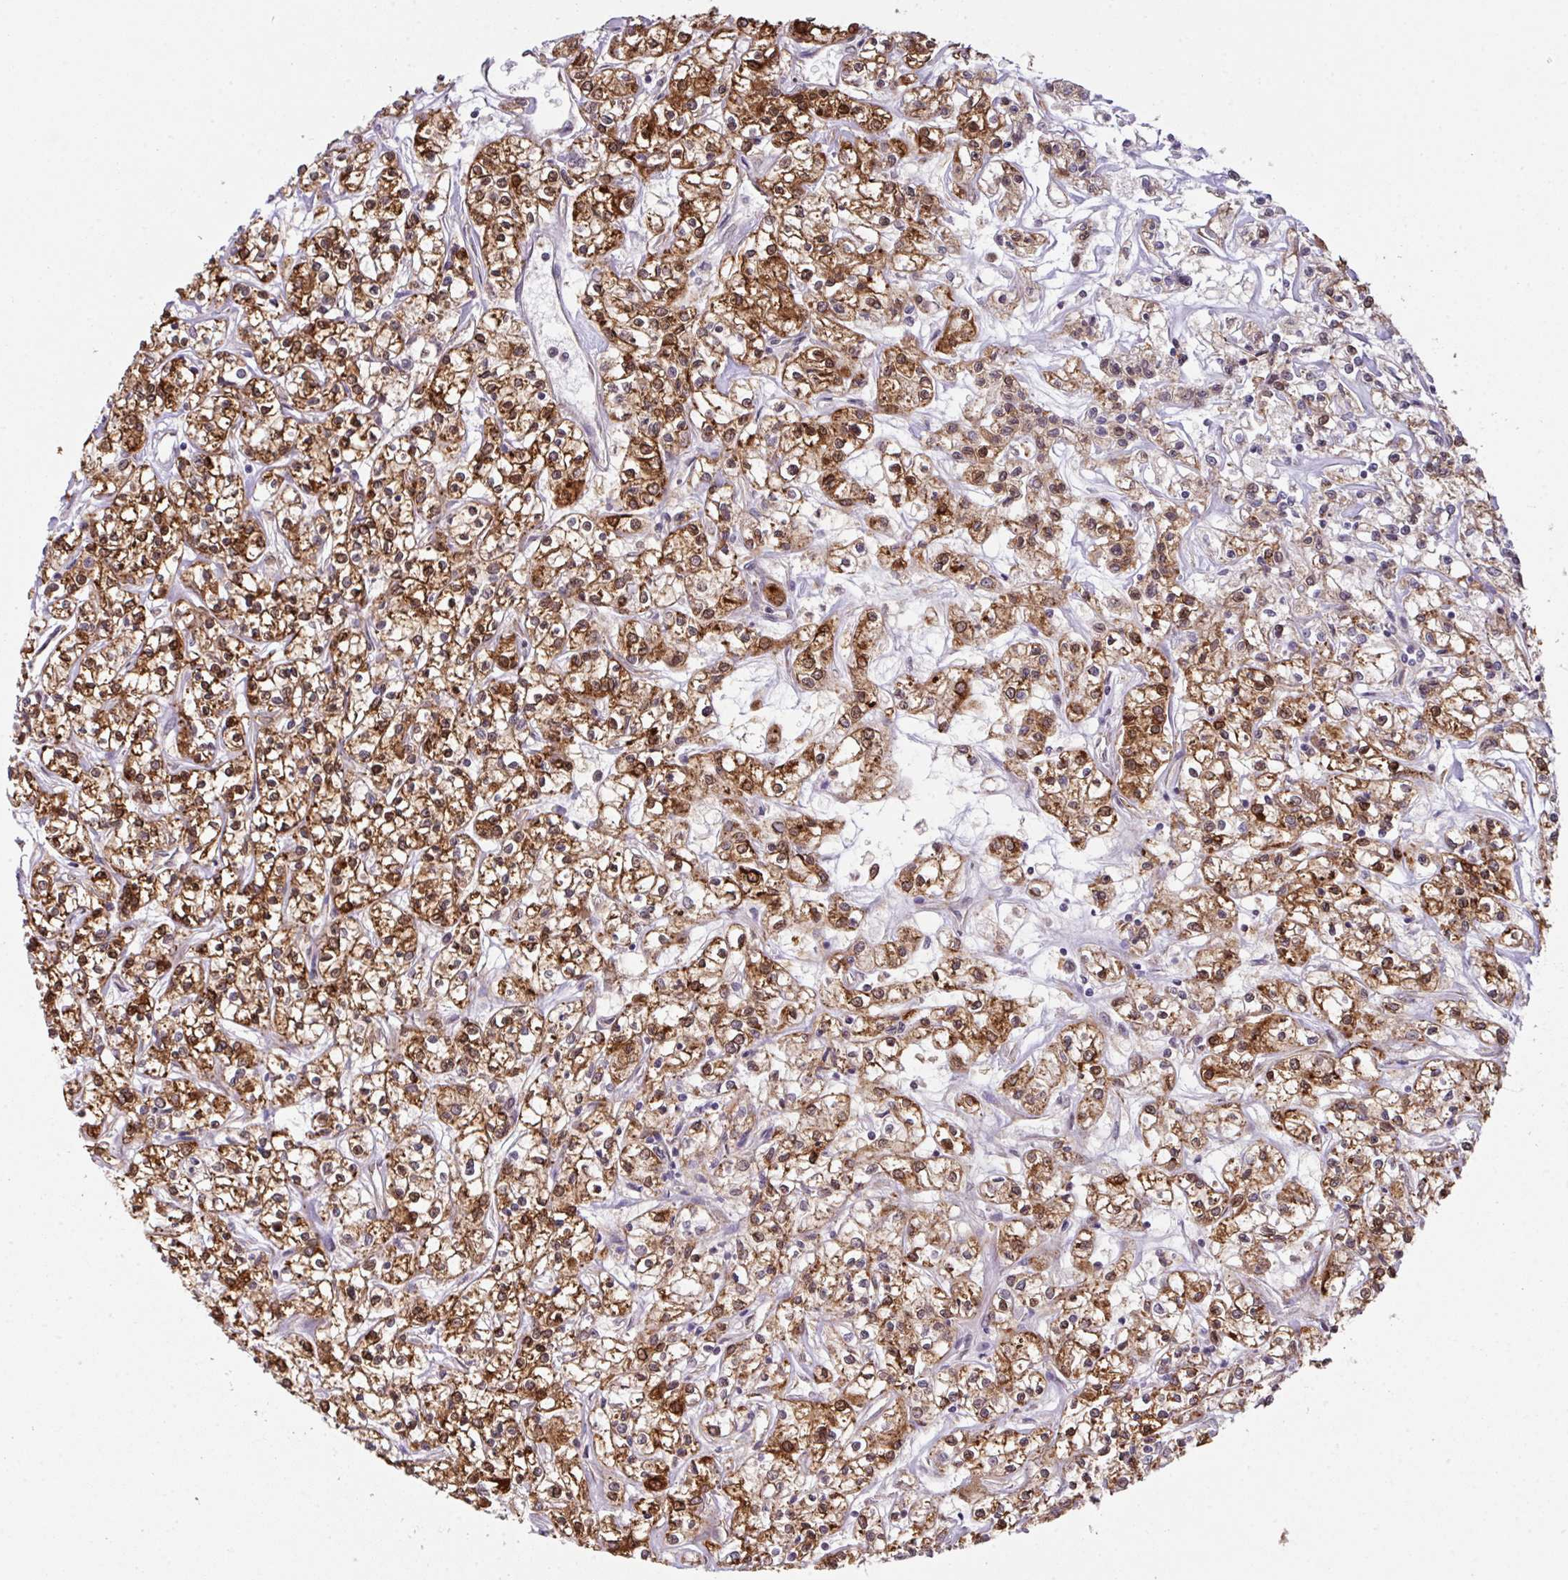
{"staining": {"intensity": "strong", "quantity": ">75%", "location": "cytoplasmic/membranous"}, "tissue": "renal cancer", "cell_type": "Tumor cells", "image_type": "cancer", "snomed": [{"axis": "morphology", "description": "Adenocarcinoma, NOS"}, {"axis": "topography", "description": "Kidney"}], "caption": "Immunohistochemistry (IHC) image of neoplastic tissue: adenocarcinoma (renal) stained using immunohistochemistry shows high levels of strong protein expression localized specifically in the cytoplasmic/membranous of tumor cells, appearing as a cytoplasmic/membranous brown color.", "gene": "CYFIP2", "patient": {"sex": "female", "age": 59}}